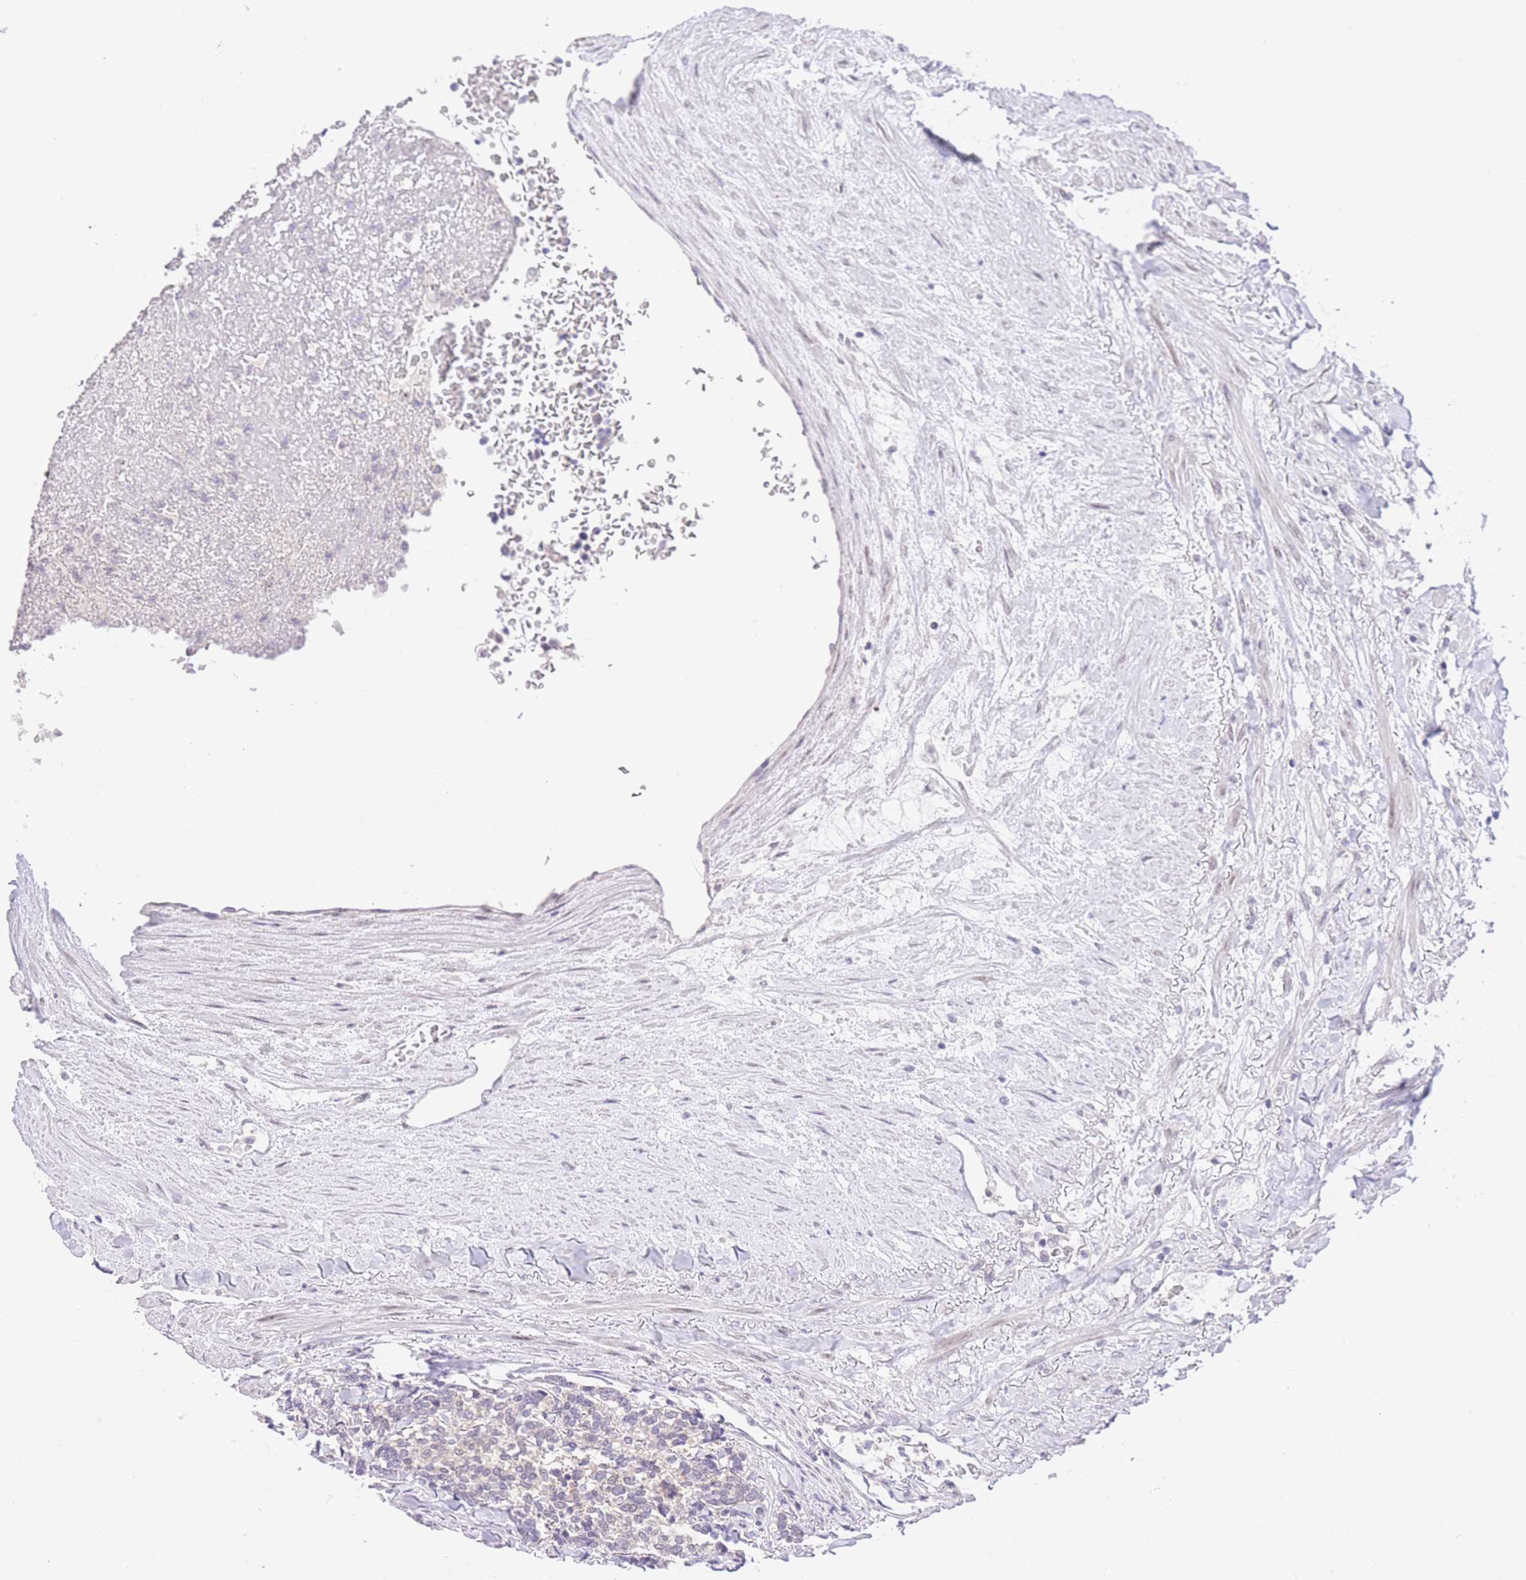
{"staining": {"intensity": "negative", "quantity": "none", "location": "none"}, "tissue": "carcinoid", "cell_type": "Tumor cells", "image_type": "cancer", "snomed": [{"axis": "morphology", "description": "Carcinoid, malignant, NOS"}, {"axis": "topography", "description": "Pancreas"}], "caption": "Human carcinoid (malignant) stained for a protein using immunohistochemistry demonstrates no expression in tumor cells.", "gene": "STK39", "patient": {"sex": "female", "age": 54}}